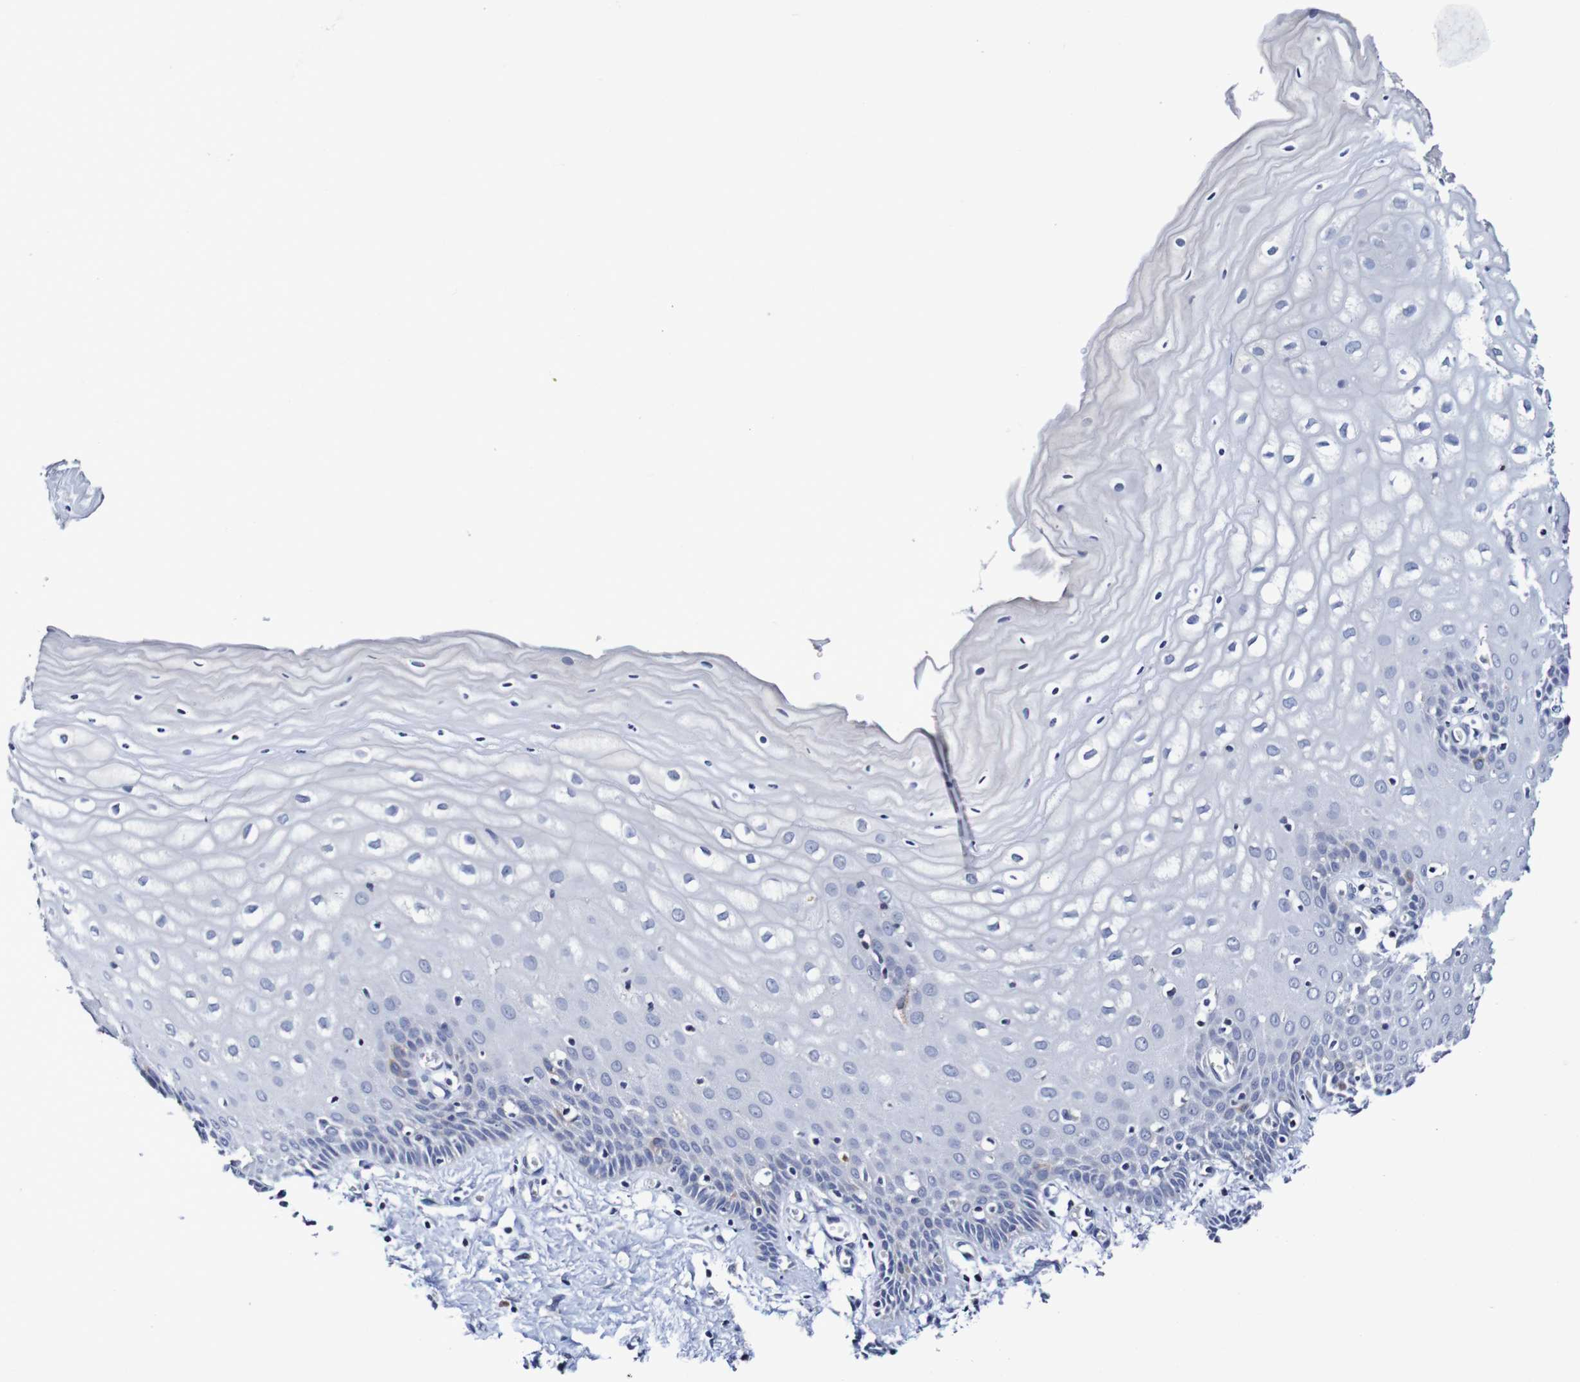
{"staining": {"intensity": "negative", "quantity": "none", "location": "none"}, "tissue": "cervix", "cell_type": "Glandular cells", "image_type": "normal", "snomed": [{"axis": "morphology", "description": "Normal tissue, NOS"}, {"axis": "topography", "description": "Cervix"}], "caption": "High magnification brightfield microscopy of unremarkable cervix stained with DAB (3,3'-diaminobenzidine) (brown) and counterstained with hematoxylin (blue): glandular cells show no significant positivity. (Brightfield microscopy of DAB (3,3'-diaminobenzidine) immunohistochemistry (IHC) at high magnification).", "gene": "ACVR1C", "patient": {"sex": "female", "age": 55}}